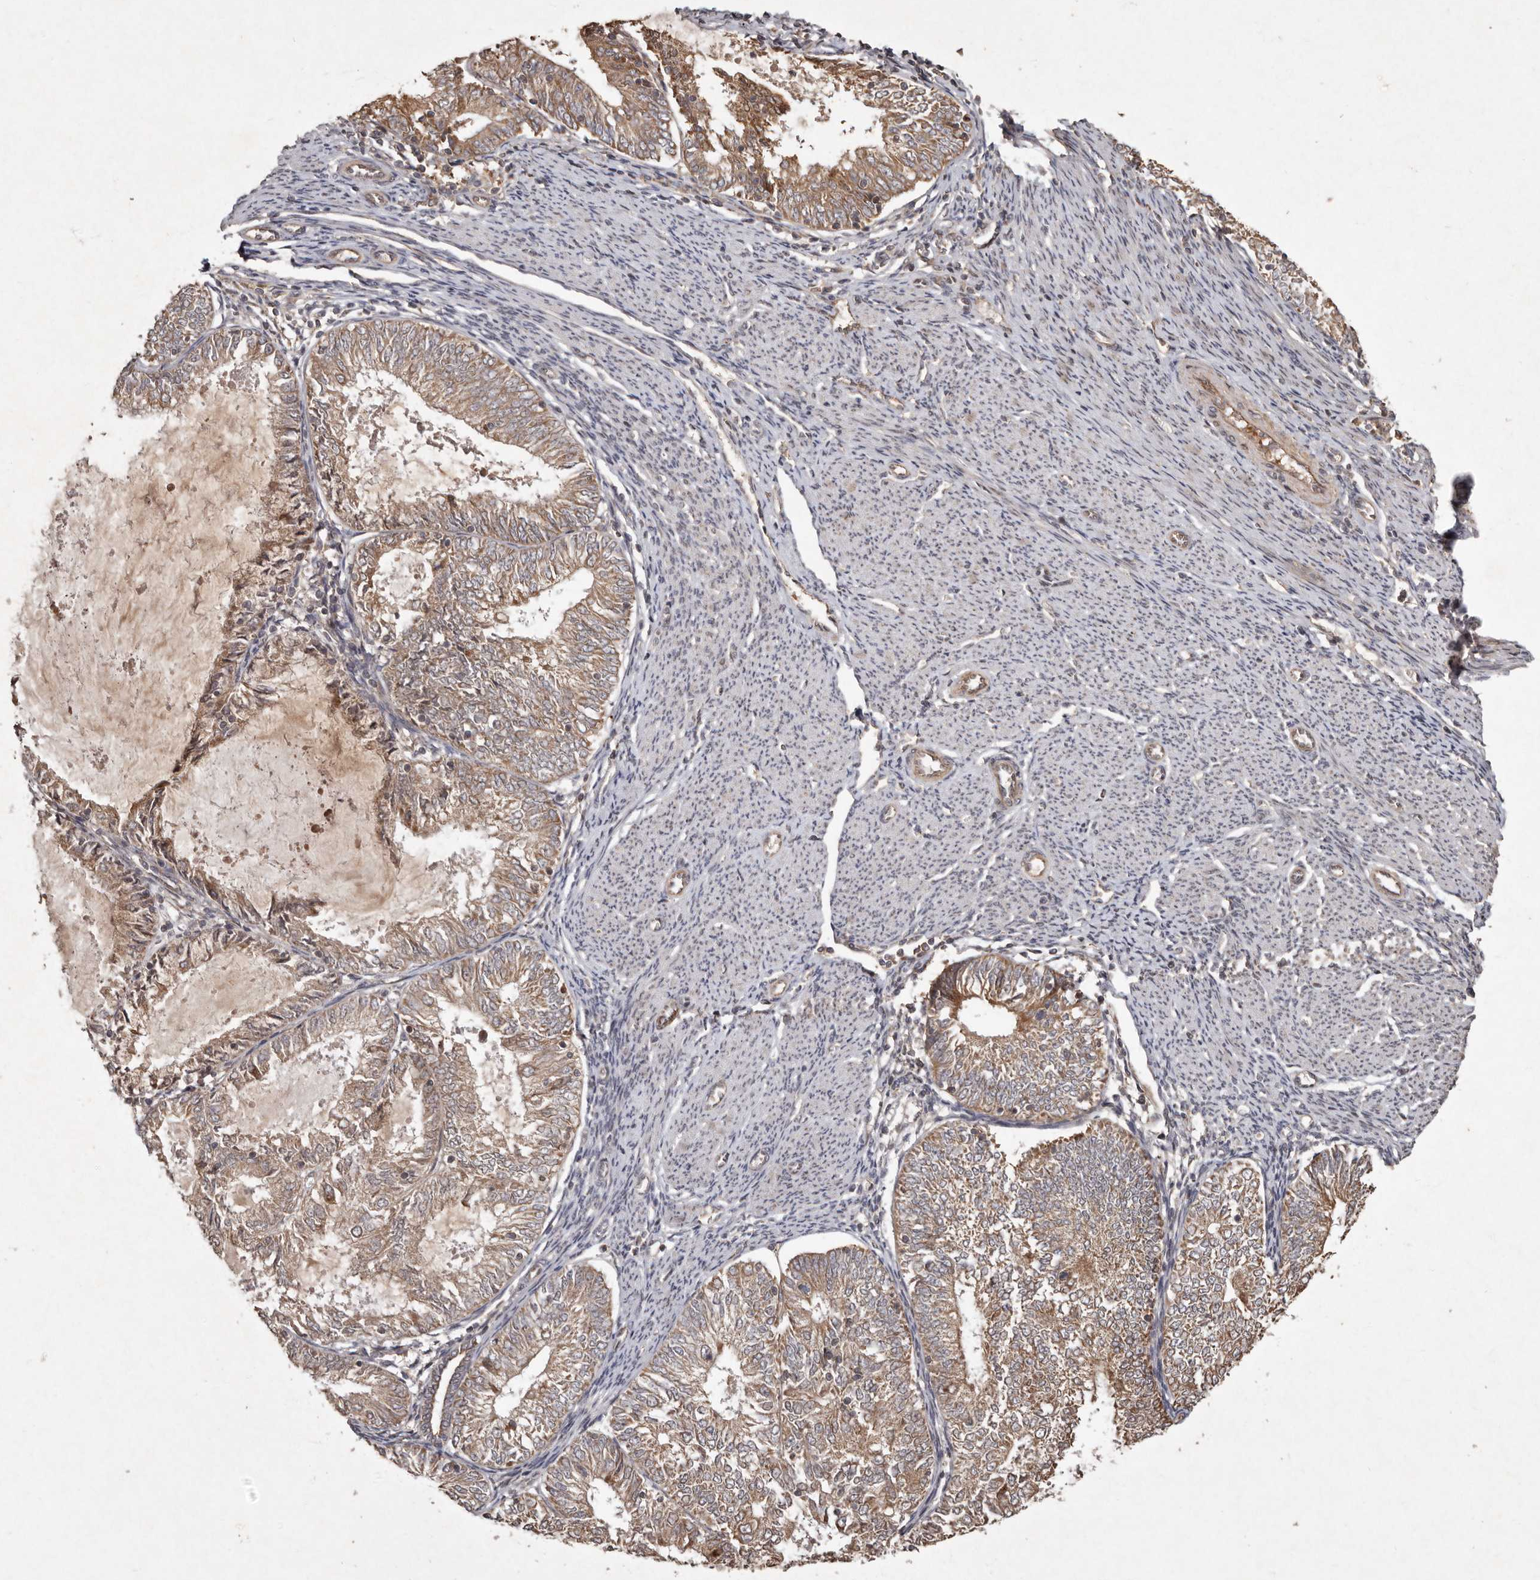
{"staining": {"intensity": "weak", "quantity": ">75%", "location": "cytoplasmic/membranous"}, "tissue": "endometrial cancer", "cell_type": "Tumor cells", "image_type": "cancer", "snomed": [{"axis": "morphology", "description": "Adenocarcinoma, NOS"}, {"axis": "topography", "description": "Endometrium"}], "caption": "The histopathology image reveals staining of endometrial adenocarcinoma, revealing weak cytoplasmic/membranous protein staining (brown color) within tumor cells.", "gene": "SEMA3A", "patient": {"sex": "female", "age": 57}}